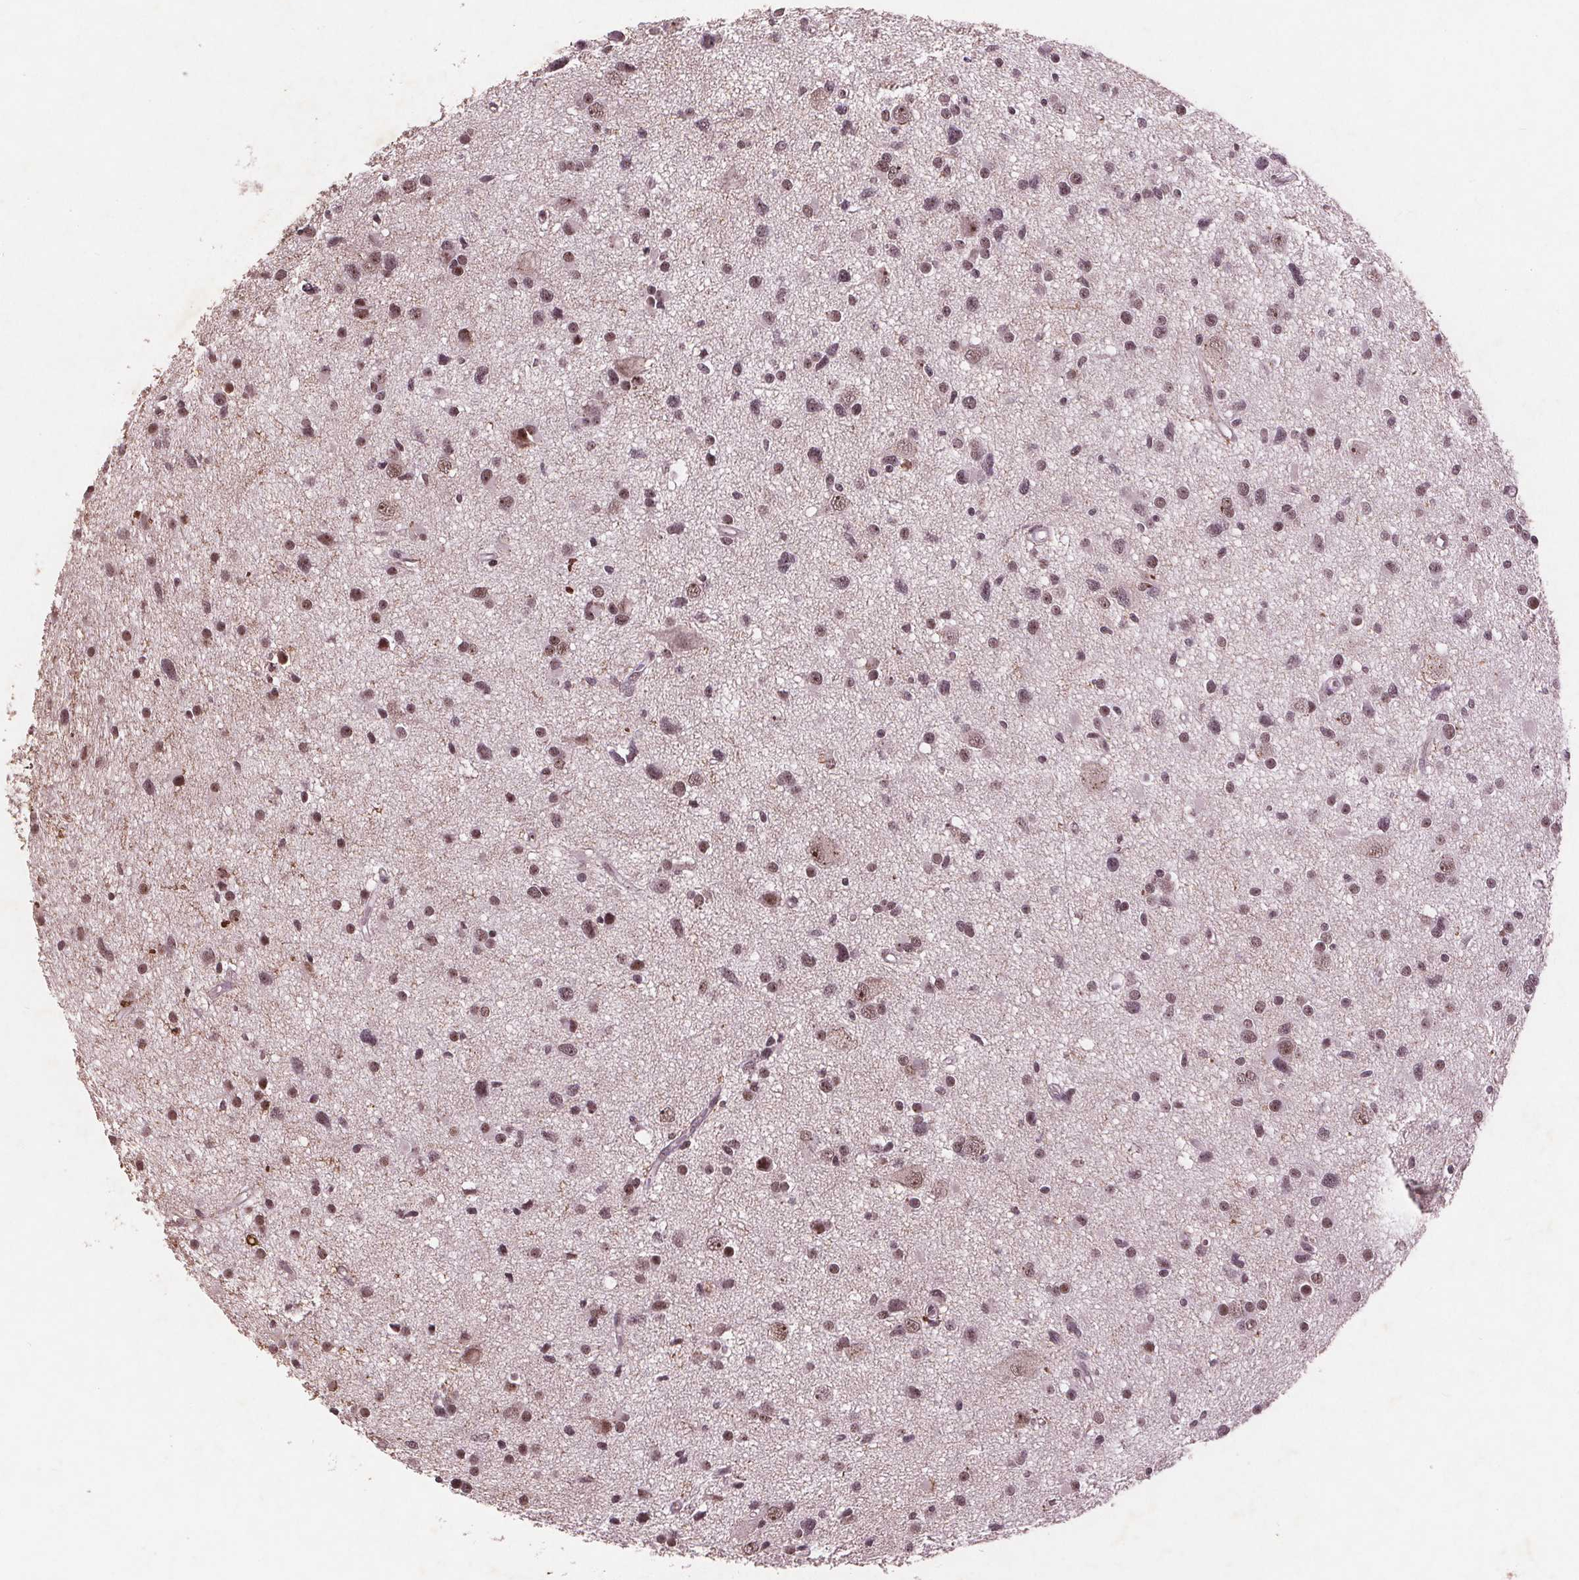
{"staining": {"intensity": "moderate", "quantity": ">75%", "location": "nuclear"}, "tissue": "glioma", "cell_type": "Tumor cells", "image_type": "cancer", "snomed": [{"axis": "morphology", "description": "Glioma, malignant, High grade"}, {"axis": "topography", "description": "Brain"}], "caption": "A brown stain shows moderate nuclear staining of a protein in human malignant glioma (high-grade) tumor cells. (DAB (3,3'-diaminobenzidine) IHC with brightfield microscopy, high magnification).", "gene": "RPS6KA2", "patient": {"sex": "male", "age": 54}}